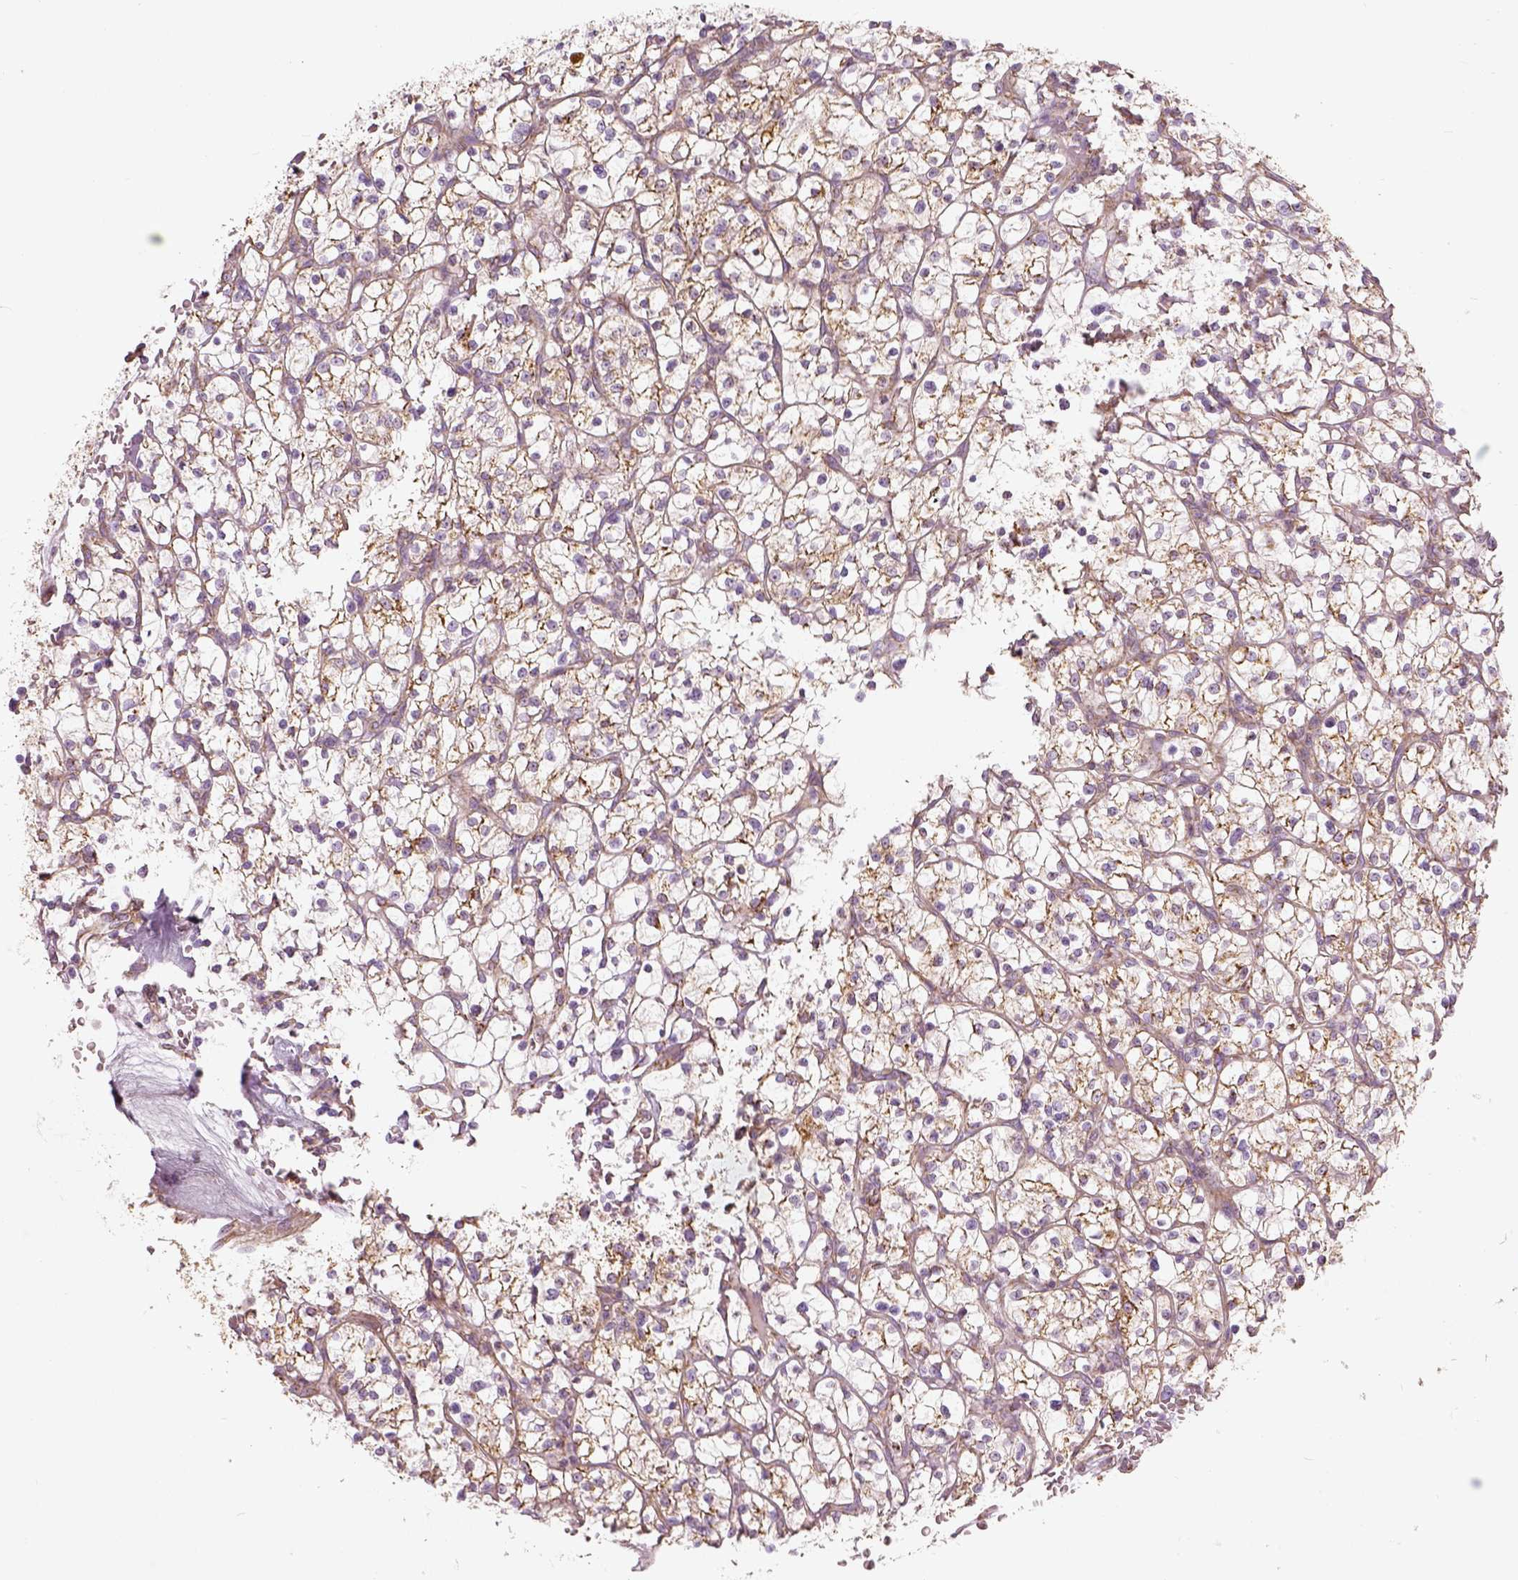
{"staining": {"intensity": "moderate", "quantity": "25%-75%", "location": "cytoplasmic/membranous"}, "tissue": "renal cancer", "cell_type": "Tumor cells", "image_type": "cancer", "snomed": [{"axis": "morphology", "description": "Adenocarcinoma, NOS"}, {"axis": "topography", "description": "Kidney"}], "caption": "Immunohistochemical staining of human adenocarcinoma (renal) reveals moderate cytoplasmic/membranous protein staining in about 25%-75% of tumor cells.", "gene": "PGAM5", "patient": {"sex": "female", "age": 64}}